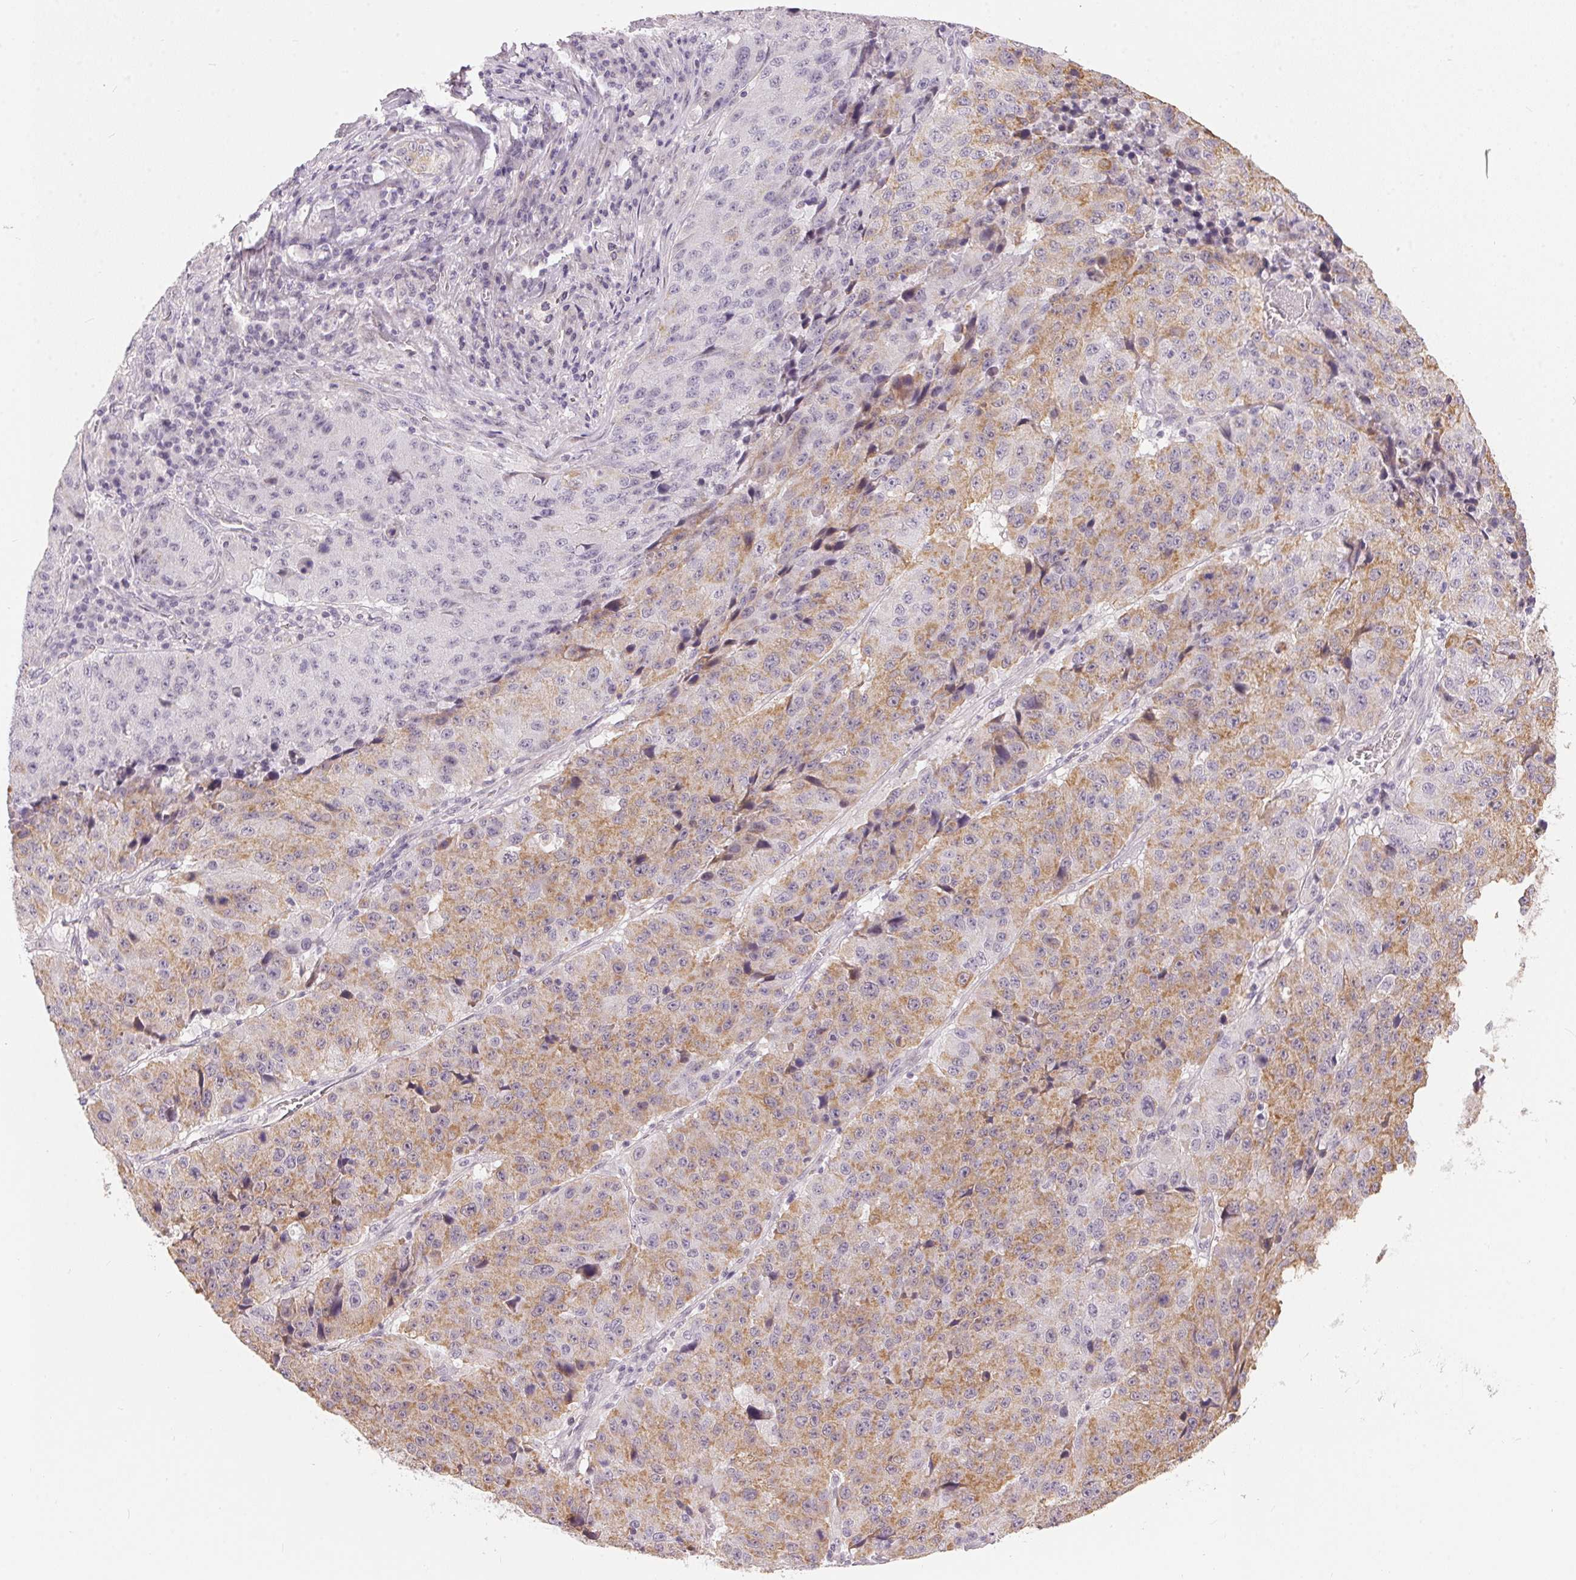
{"staining": {"intensity": "moderate", "quantity": "25%-75%", "location": "cytoplasmic/membranous"}, "tissue": "stomach cancer", "cell_type": "Tumor cells", "image_type": "cancer", "snomed": [{"axis": "morphology", "description": "Adenocarcinoma, NOS"}, {"axis": "topography", "description": "Stomach"}], "caption": "Immunohistochemistry (IHC) of adenocarcinoma (stomach) shows medium levels of moderate cytoplasmic/membranous staining in about 25%-75% of tumor cells.", "gene": "GDAP1L1", "patient": {"sex": "male", "age": 71}}